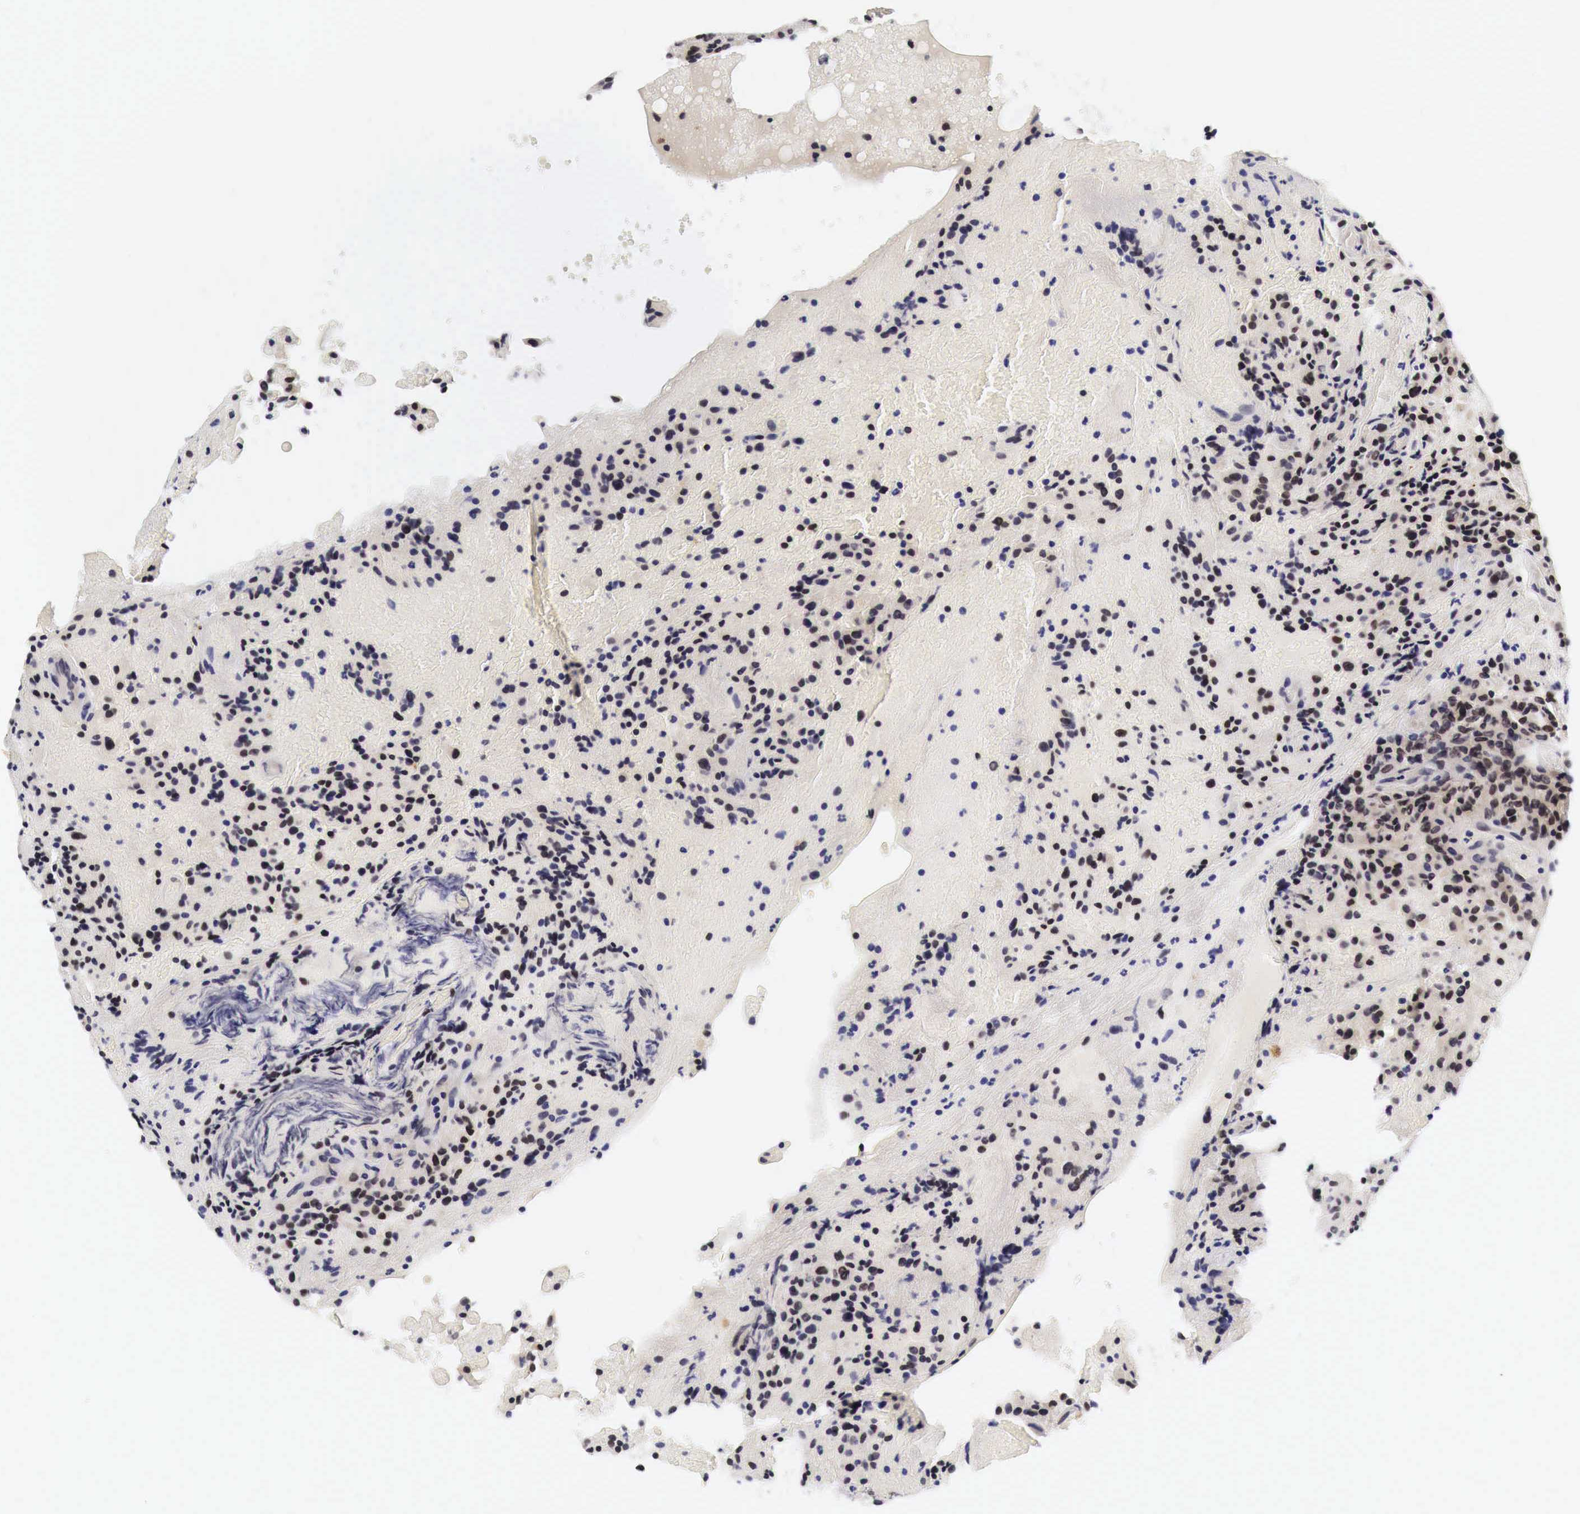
{"staining": {"intensity": "negative", "quantity": "none", "location": "none"}, "tissue": "glioma", "cell_type": "Tumor cells", "image_type": "cancer", "snomed": [{"axis": "morphology", "description": "Glioma, malignant, High grade"}, {"axis": "topography", "description": "Brain"}], "caption": "A high-resolution image shows immunohistochemistry staining of glioma, which displays no significant expression in tumor cells.", "gene": "CASP3", "patient": {"sex": "female", "age": 13}}